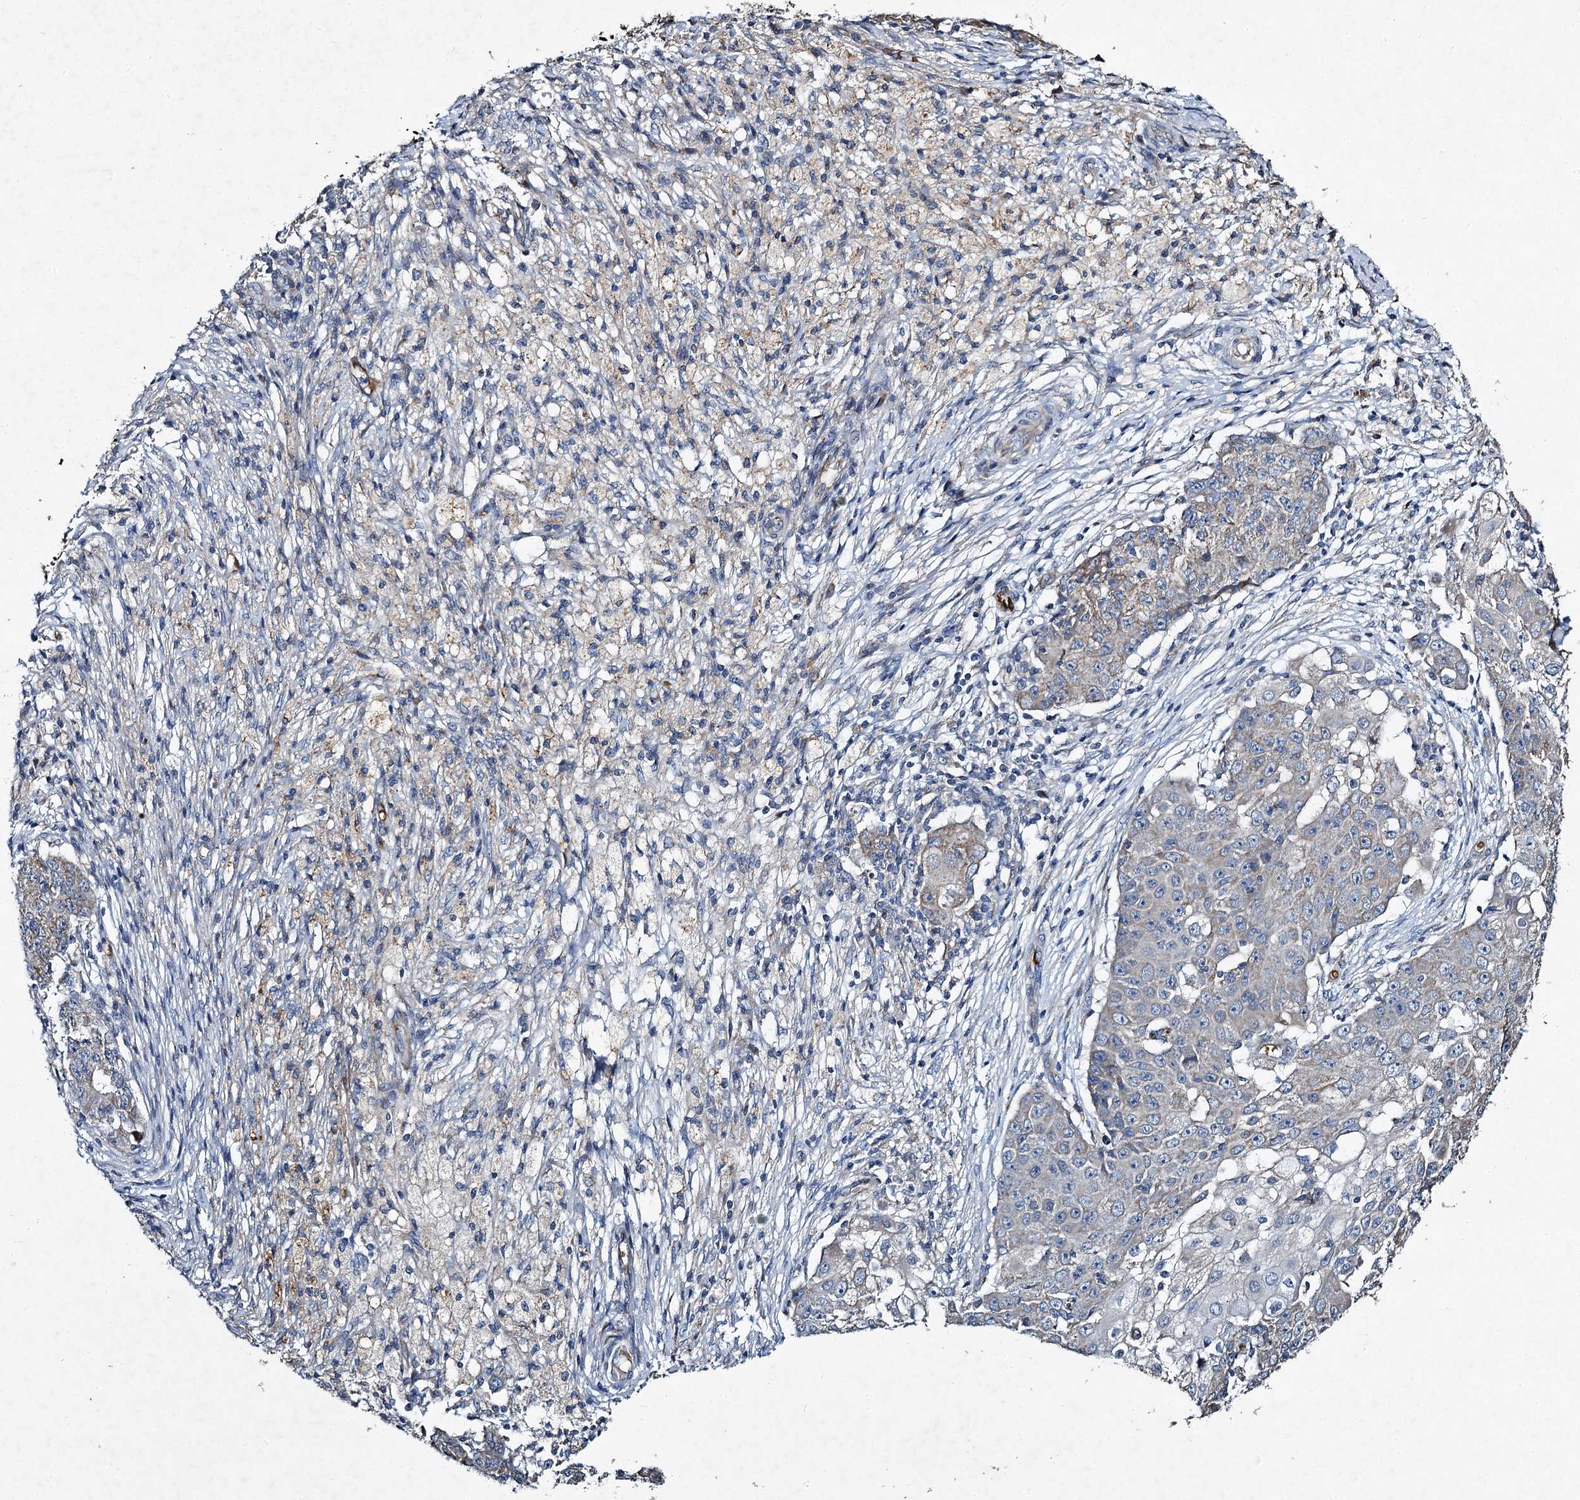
{"staining": {"intensity": "negative", "quantity": "none", "location": "none"}, "tissue": "ovarian cancer", "cell_type": "Tumor cells", "image_type": "cancer", "snomed": [{"axis": "morphology", "description": "Carcinoma, endometroid"}, {"axis": "topography", "description": "Ovary"}], "caption": "Immunohistochemistry (IHC) photomicrograph of ovarian cancer (endometroid carcinoma) stained for a protein (brown), which shows no expression in tumor cells.", "gene": "BCS1L", "patient": {"sex": "female", "age": 42}}